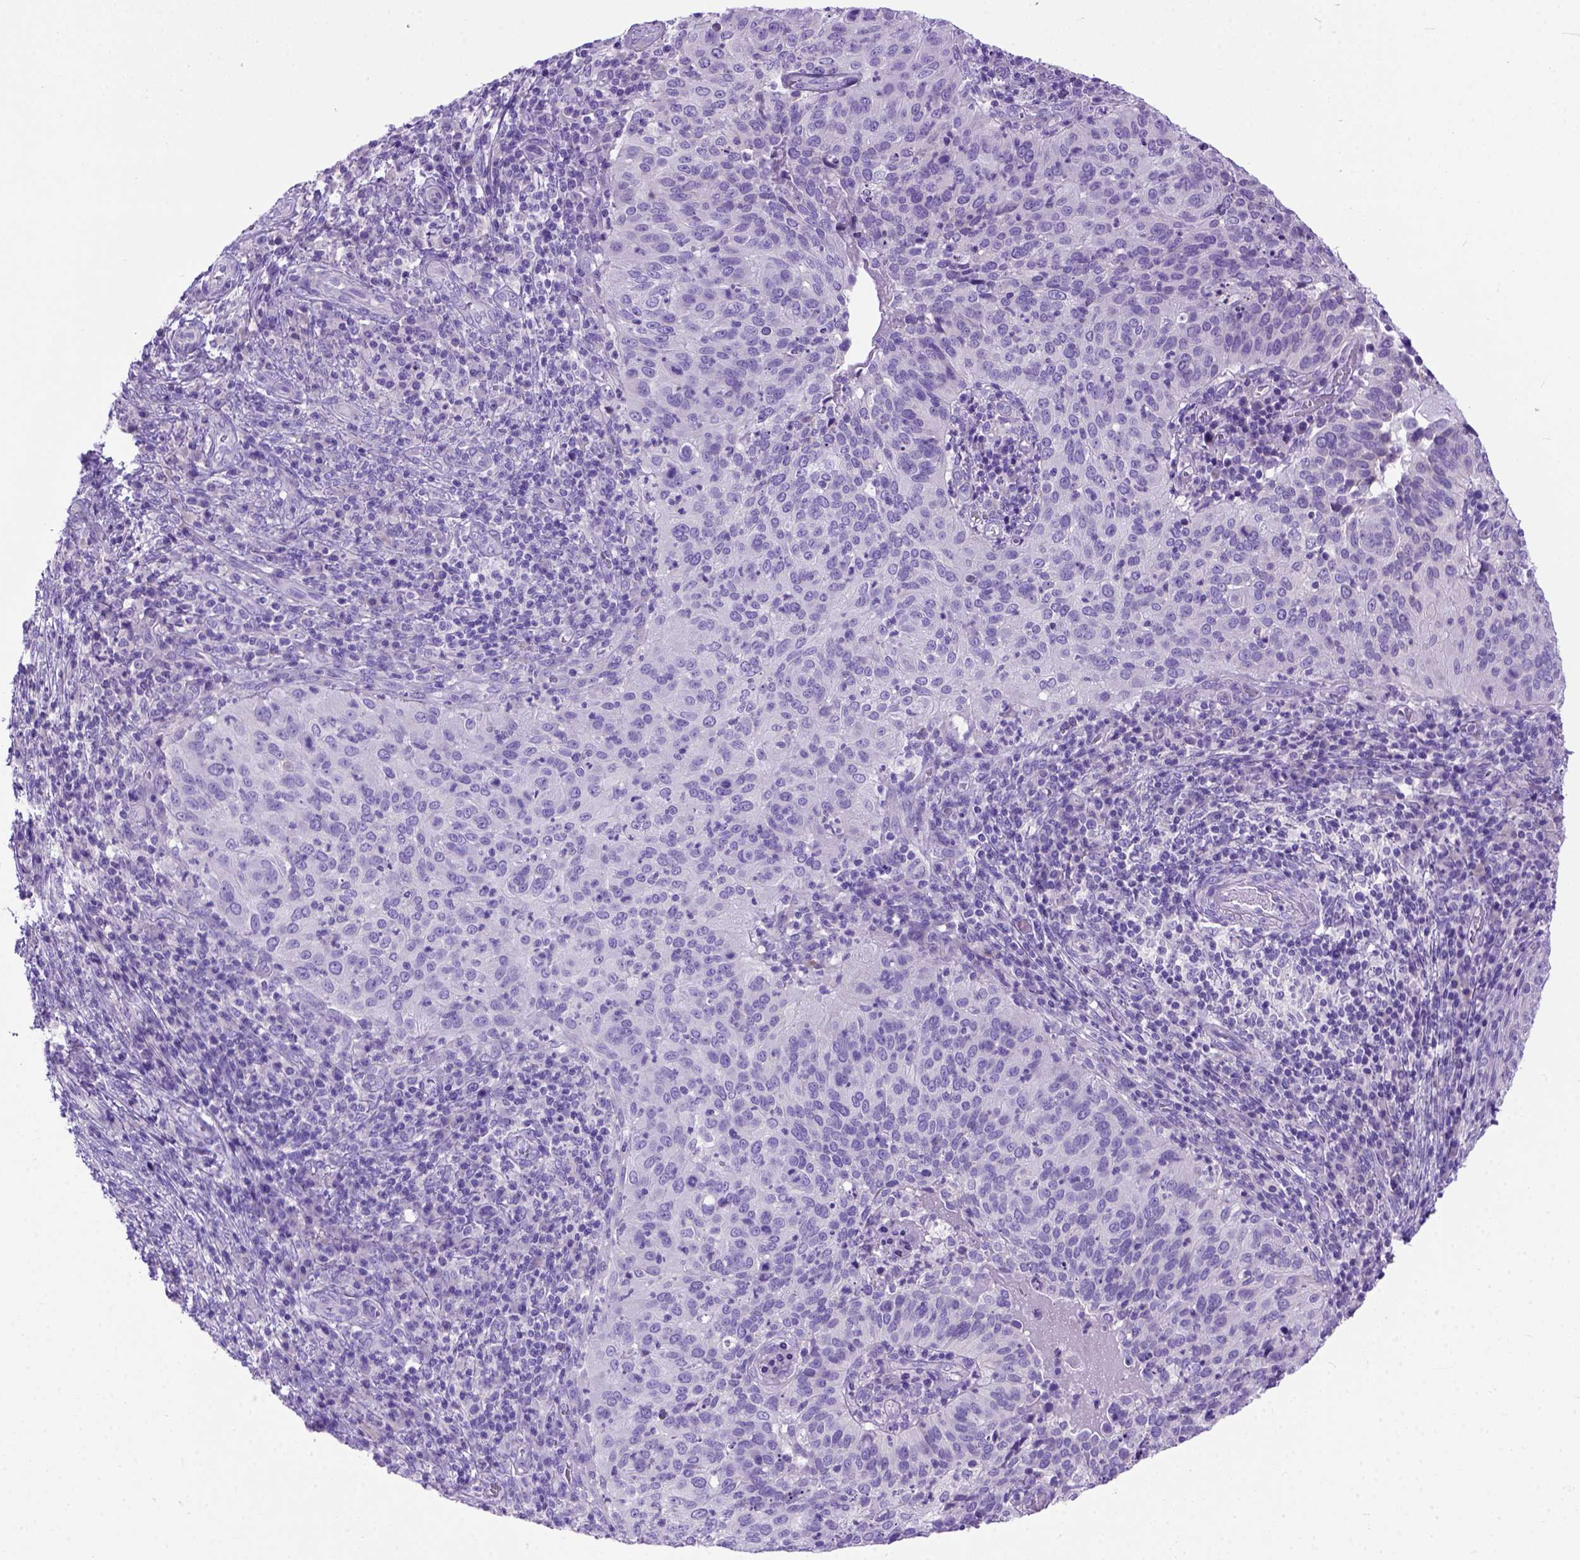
{"staining": {"intensity": "negative", "quantity": "none", "location": "none"}, "tissue": "cervical cancer", "cell_type": "Tumor cells", "image_type": "cancer", "snomed": [{"axis": "morphology", "description": "Squamous cell carcinoma, NOS"}, {"axis": "topography", "description": "Cervix"}], "caption": "Cervical cancer stained for a protein using immunohistochemistry exhibits no expression tumor cells.", "gene": "ODAD3", "patient": {"sex": "female", "age": 39}}